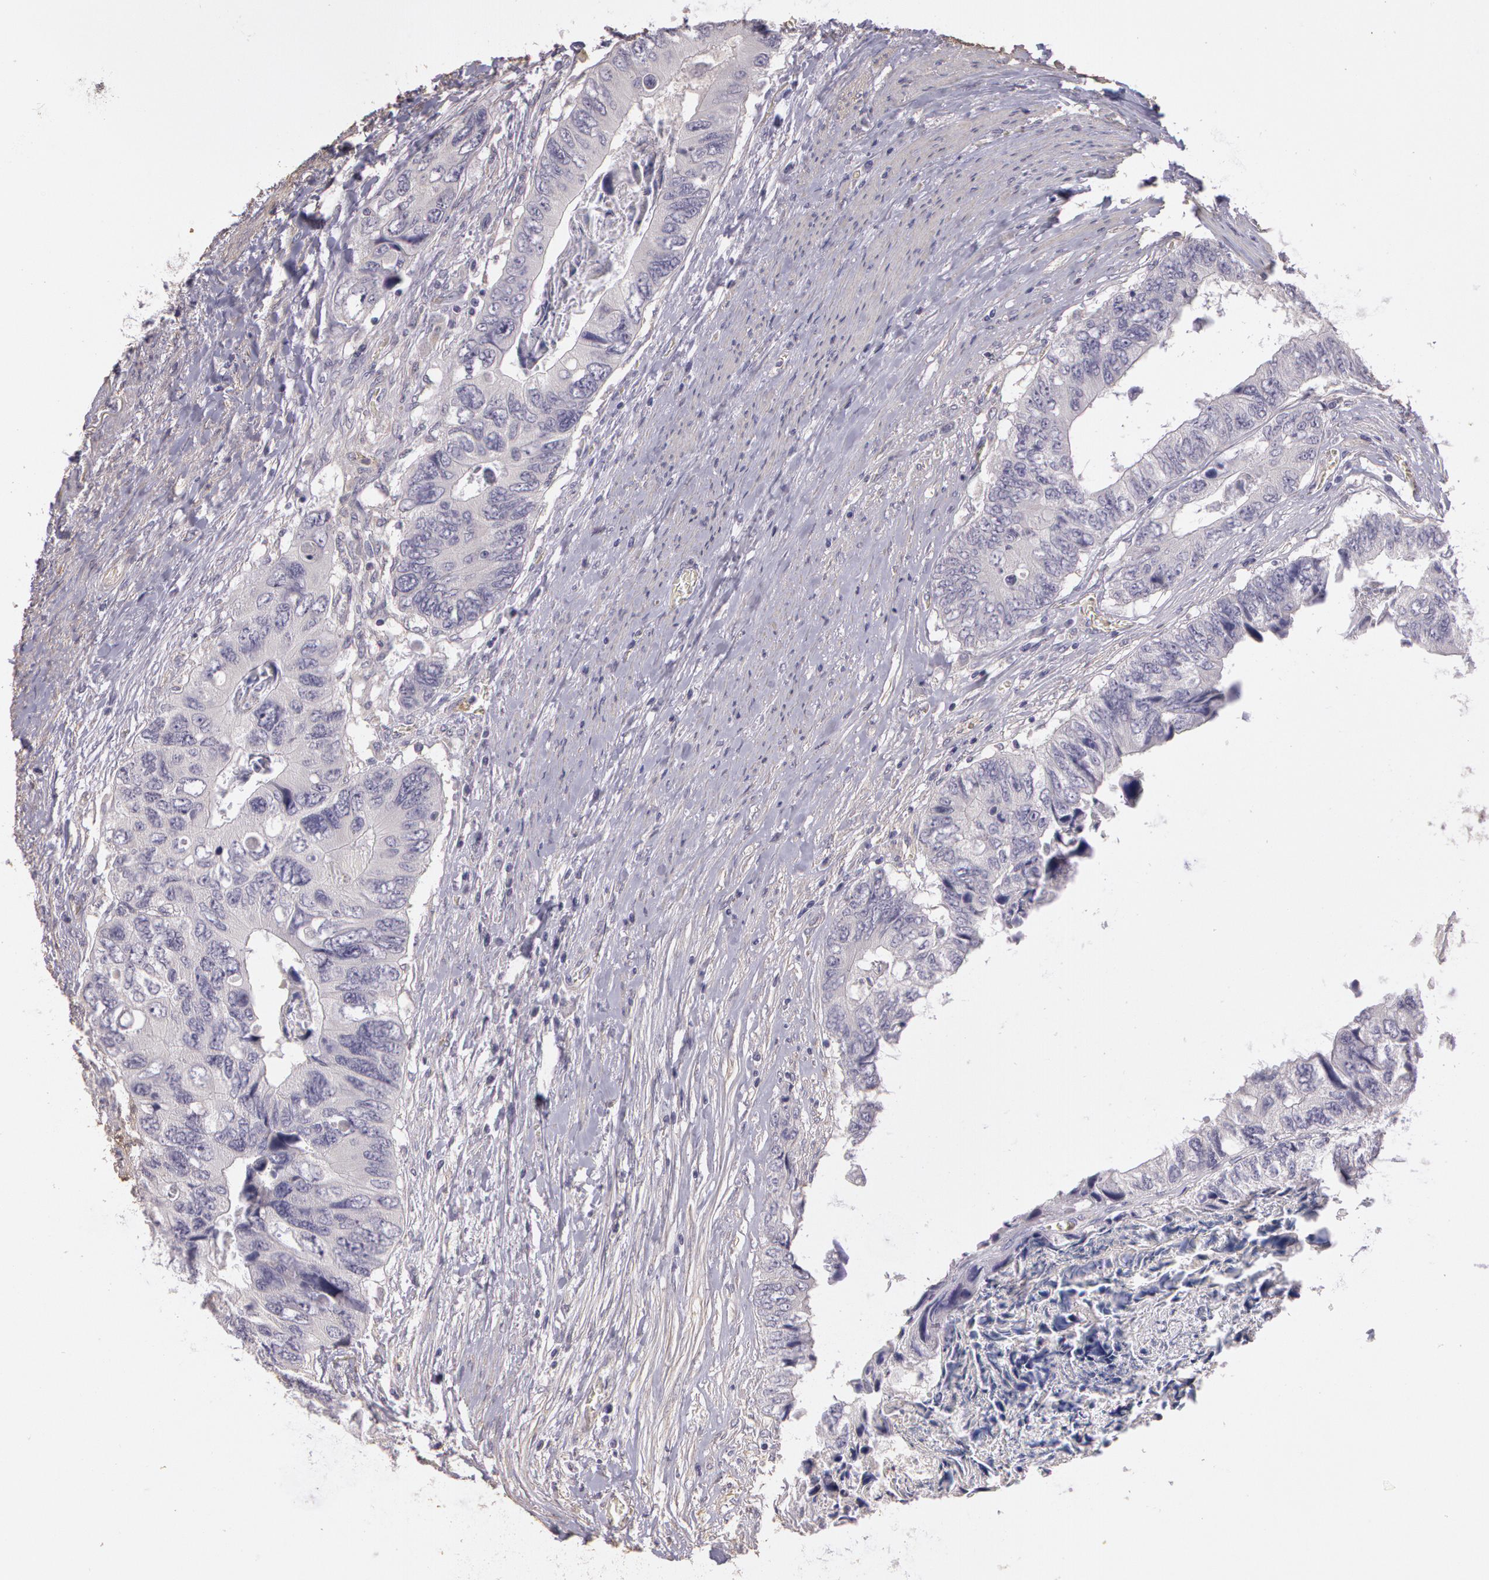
{"staining": {"intensity": "negative", "quantity": "none", "location": "none"}, "tissue": "colorectal cancer", "cell_type": "Tumor cells", "image_type": "cancer", "snomed": [{"axis": "morphology", "description": "Adenocarcinoma, NOS"}, {"axis": "topography", "description": "Rectum"}], "caption": "Immunohistochemistry (IHC) image of colorectal cancer stained for a protein (brown), which shows no staining in tumor cells. Nuclei are stained in blue.", "gene": "G2E3", "patient": {"sex": "female", "age": 82}}